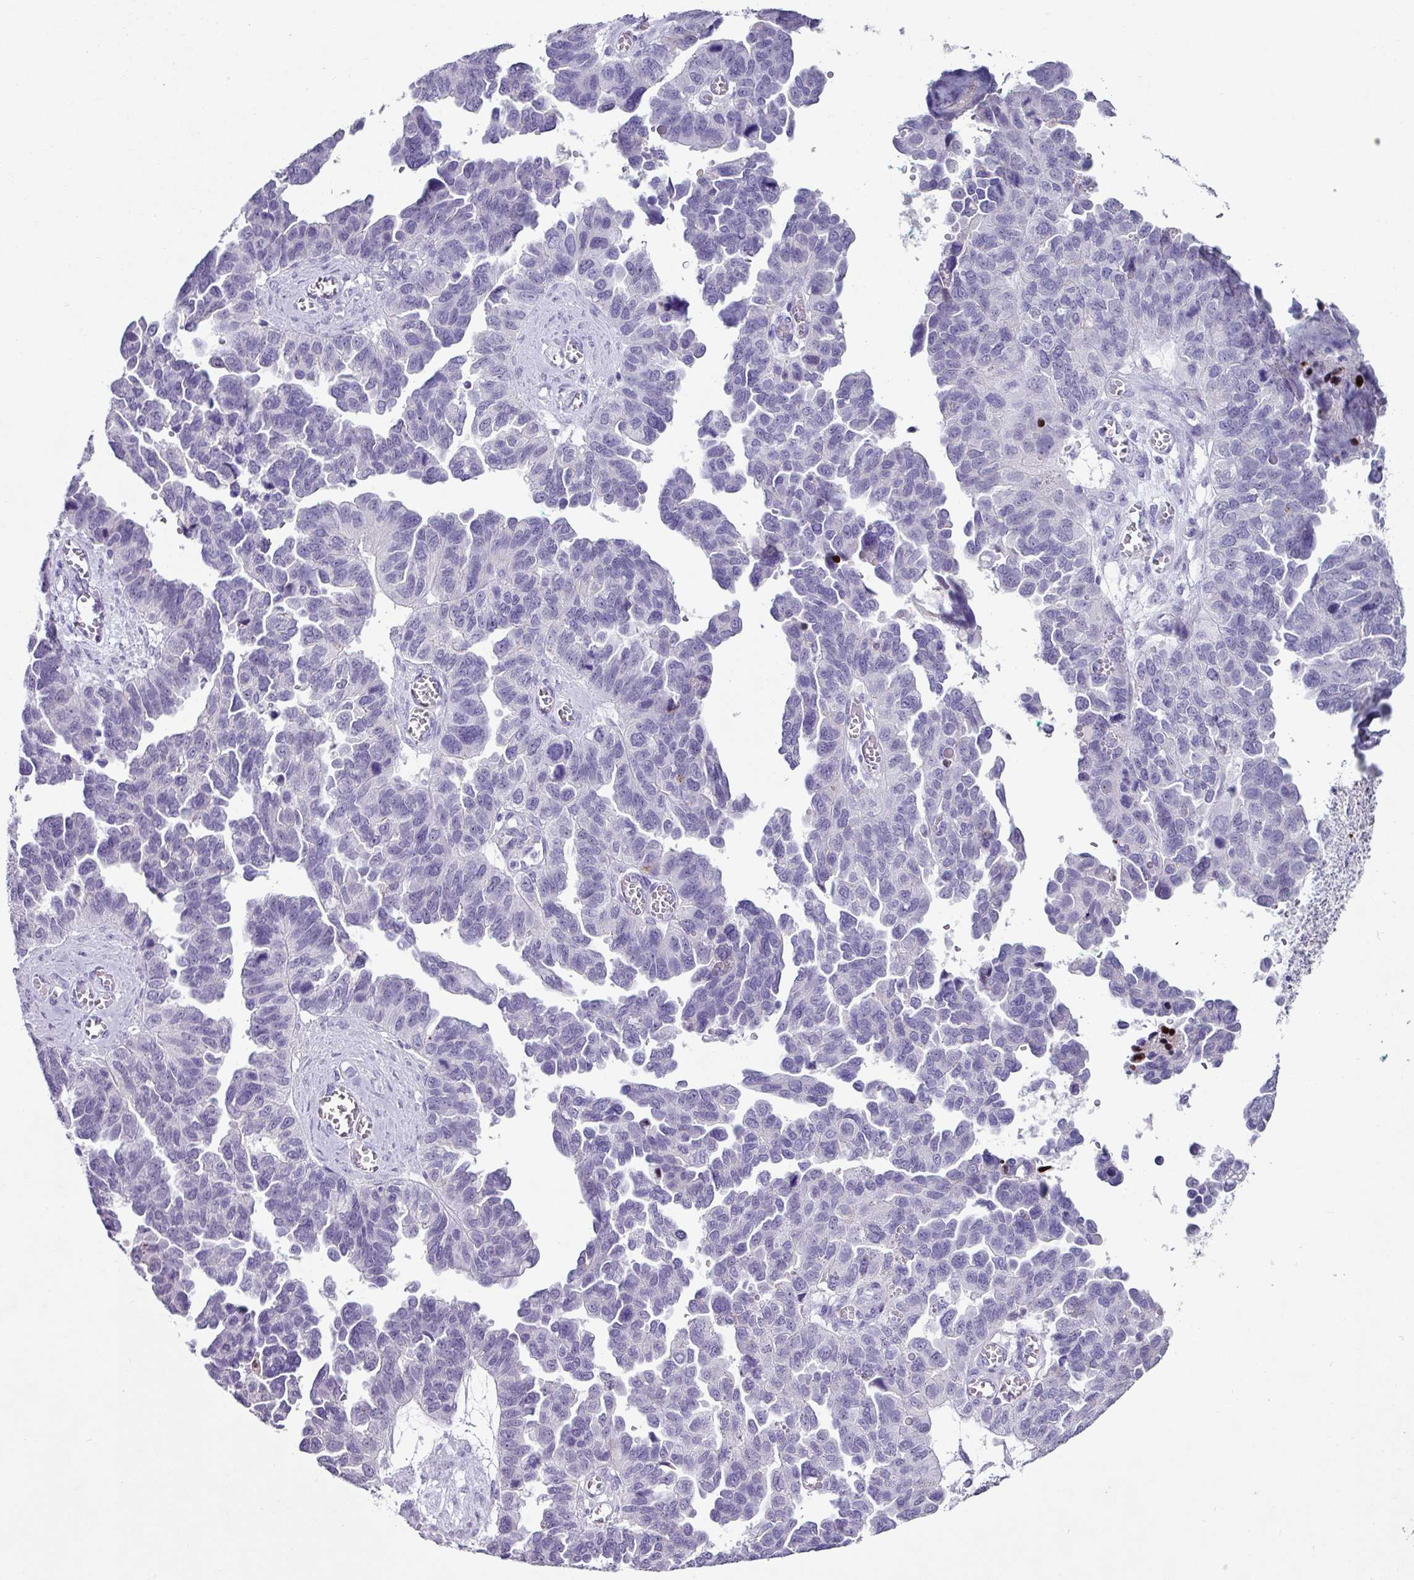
{"staining": {"intensity": "negative", "quantity": "none", "location": "none"}, "tissue": "ovarian cancer", "cell_type": "Tumor cells", "image_type": "cancer", "snomed": [{"axis": "morphology", "description": "Cystadenocarcinoma, serous, NOS"}, {"axis": "topography", "description": "Ovary"}], "caption": "High power microscopy photomicrograph of an immunohistochemistry (IHC) histopathology image of ovarian cancer, revealing no significant staining in tumor cells.", "gene": "TRA2A", "patient": {"sex": "female", "age": 64}}